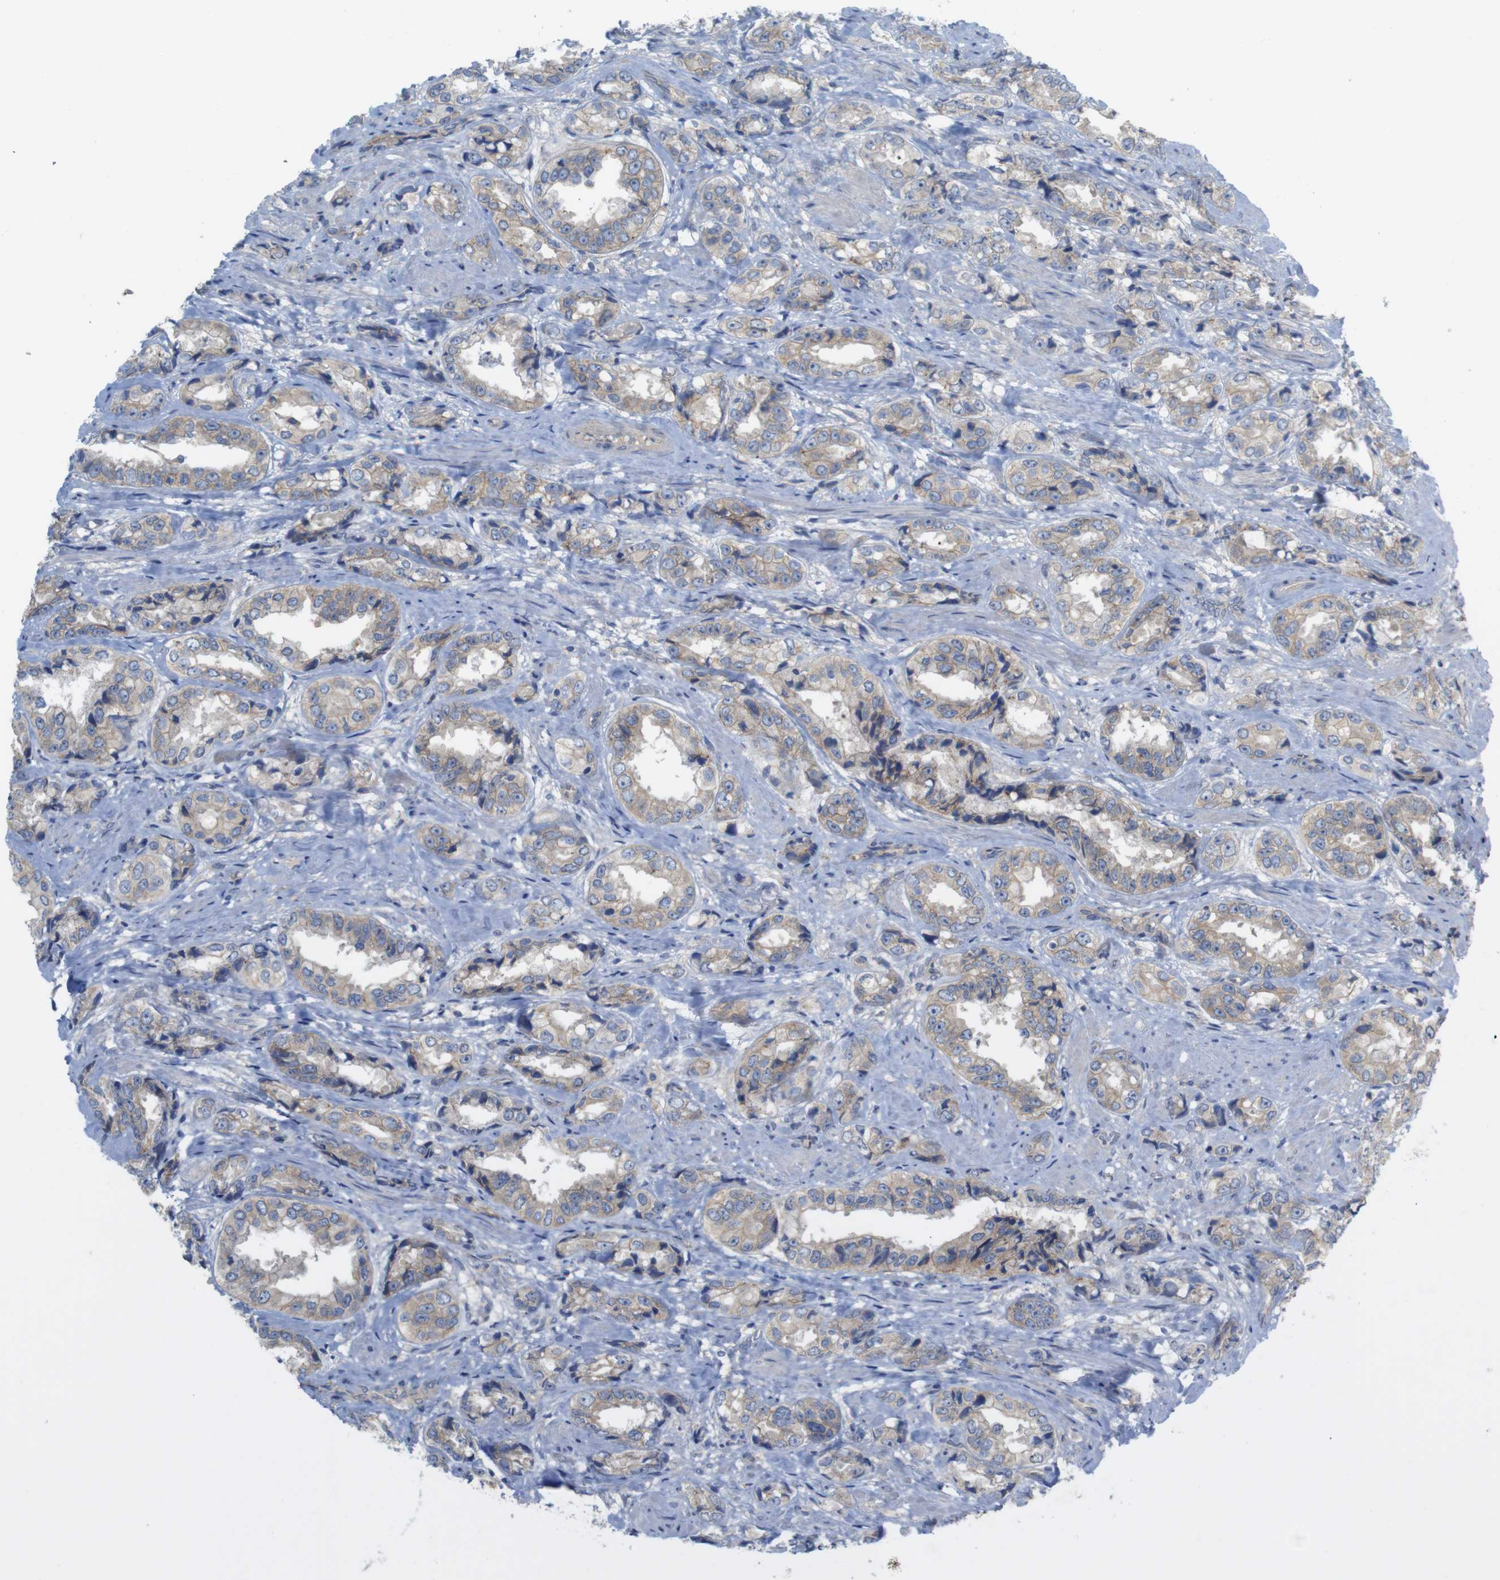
{"staining": {"intensity": "weak", "quantity": ">75%", "location": "cytoplasmic/membranous"}, "tissue": "prostate cancer", "cell_type": "Tumor cells", "image_type": "cancer", "snomed": [{"axis": "morphology", "description": "Adenocarcinoma, High grade"}, {"axis": "topography", "description": "Prostate"}], "caption": "A brown stain labels weak cytoplasmic/membranous staining of a protein in adenocarcinoma (high-grade) (prostate) tumor cells.", "gene": "KIDINS220", "patient": {"sex": "male", "age": 61}}